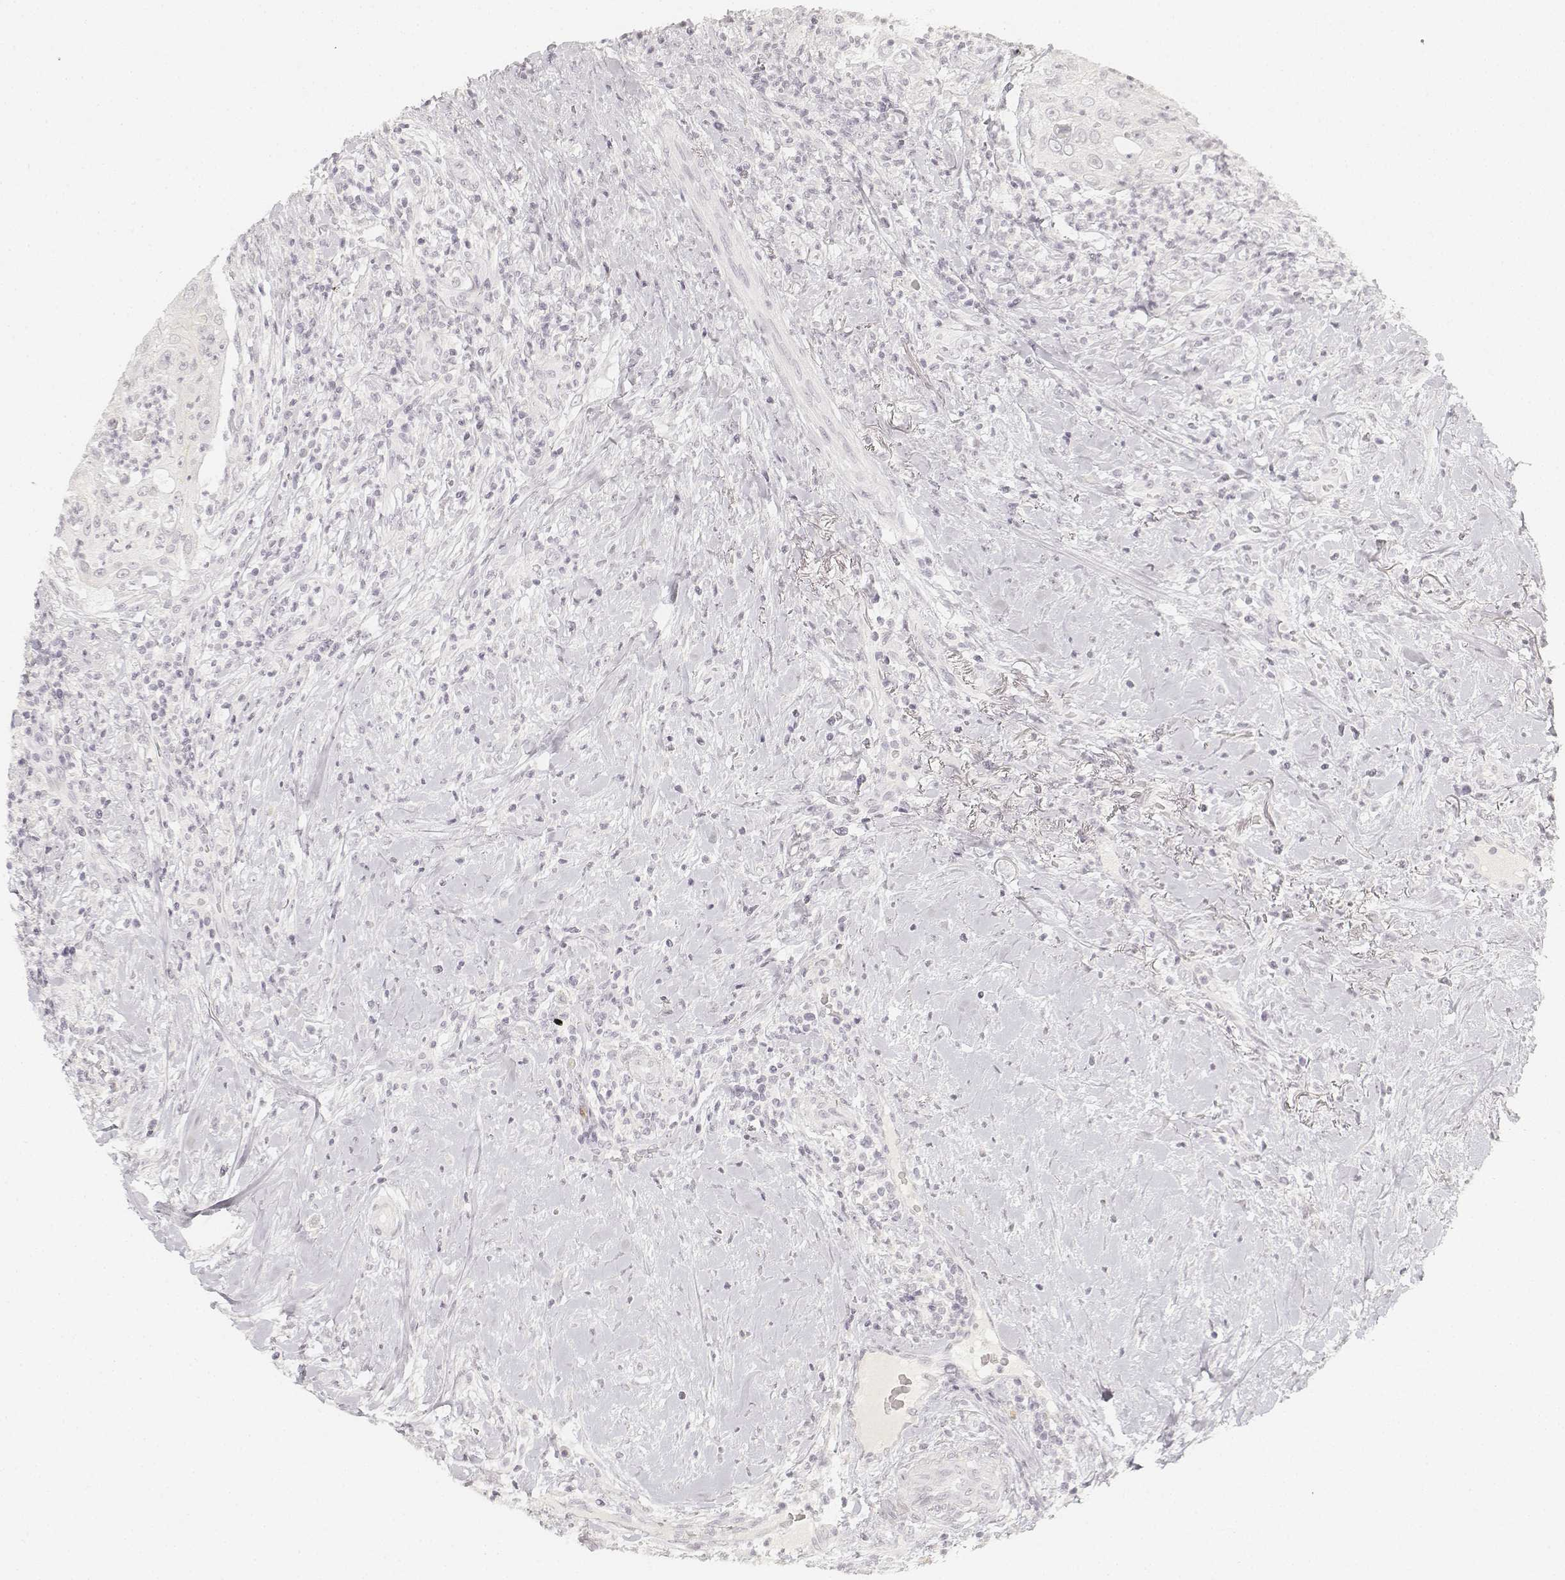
{"staining": {"intensity": "negative", "quantity": "none", "location": "none"}, "tissue": "head and neck cancer", "cell_type": "Tumor cells", "image_type": "cancer", "snomed": [{"axis": "morphology", "description": "Squamous cell carcinoma, NOS"}, {"axis": "topography", "description": "Head-Neck"}], "caption": "An IHC histopathology image of head and neck squamous cell carcinoma is shown. There is no staining in tumor cells of head and neck squamous cell carcinoma.", "gene": "DSG4", "patient": {"sex": "male", "age": 69}}